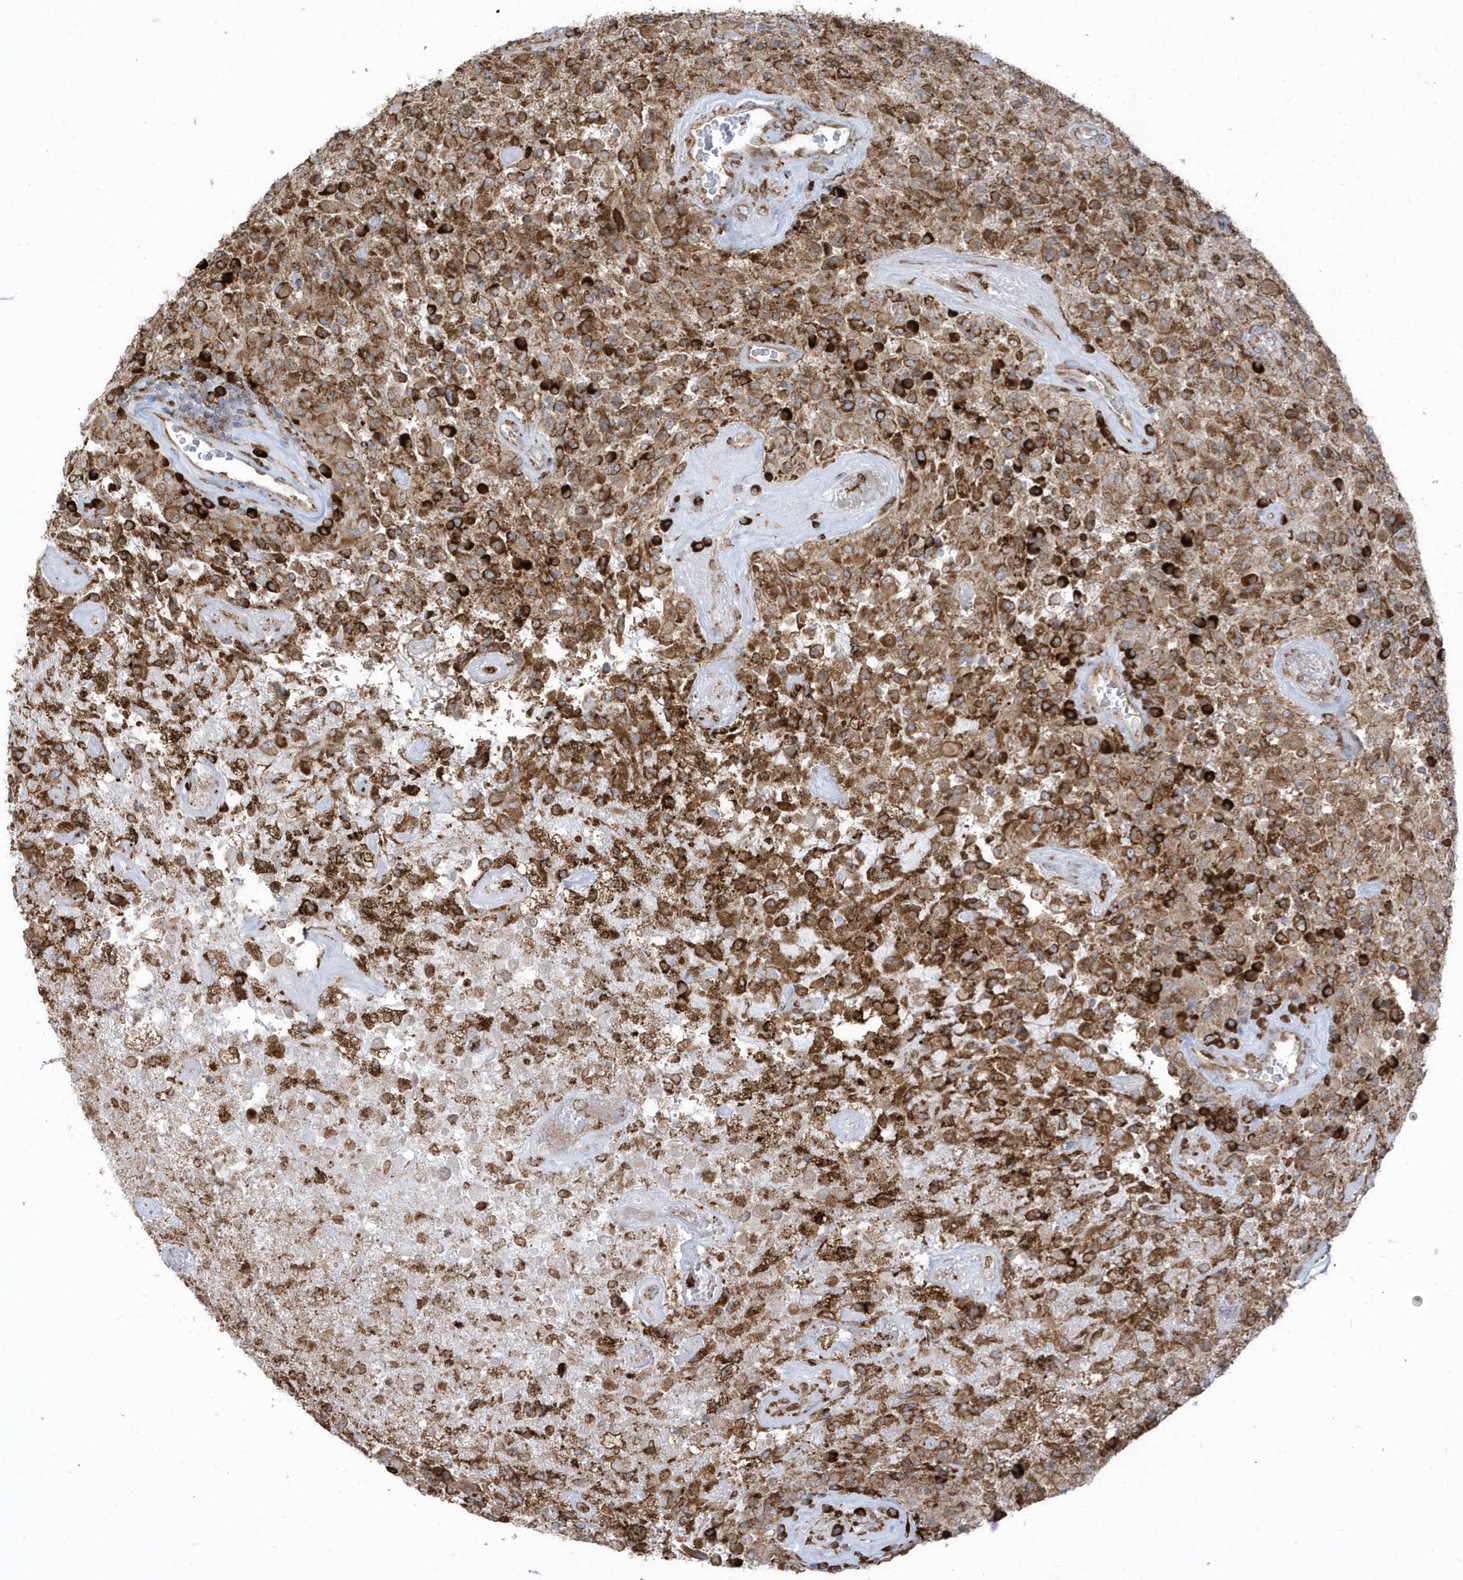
{"staining": {"intensity": "strong", "quantity": ">75%", "location": "cytoplasmic/membranous"}, "tissue": "glioma", "cell_type": "Tumor cells", "image_type": "cancer", "snomed": [{"axis": "morphology", "description": "Glioma, malignant, High grade"}, {"axis": "topography", "description": "Brain"}], "caption": "Immunohistochemistry micrograph of human glioma stained for a protein (brown), which demonstrates high levels of strong cytoplasmic/membranous positivity in about >75% of tumor cells.", "gene": "PDIA6", "patient": {"sex": "female", "age": 57}}